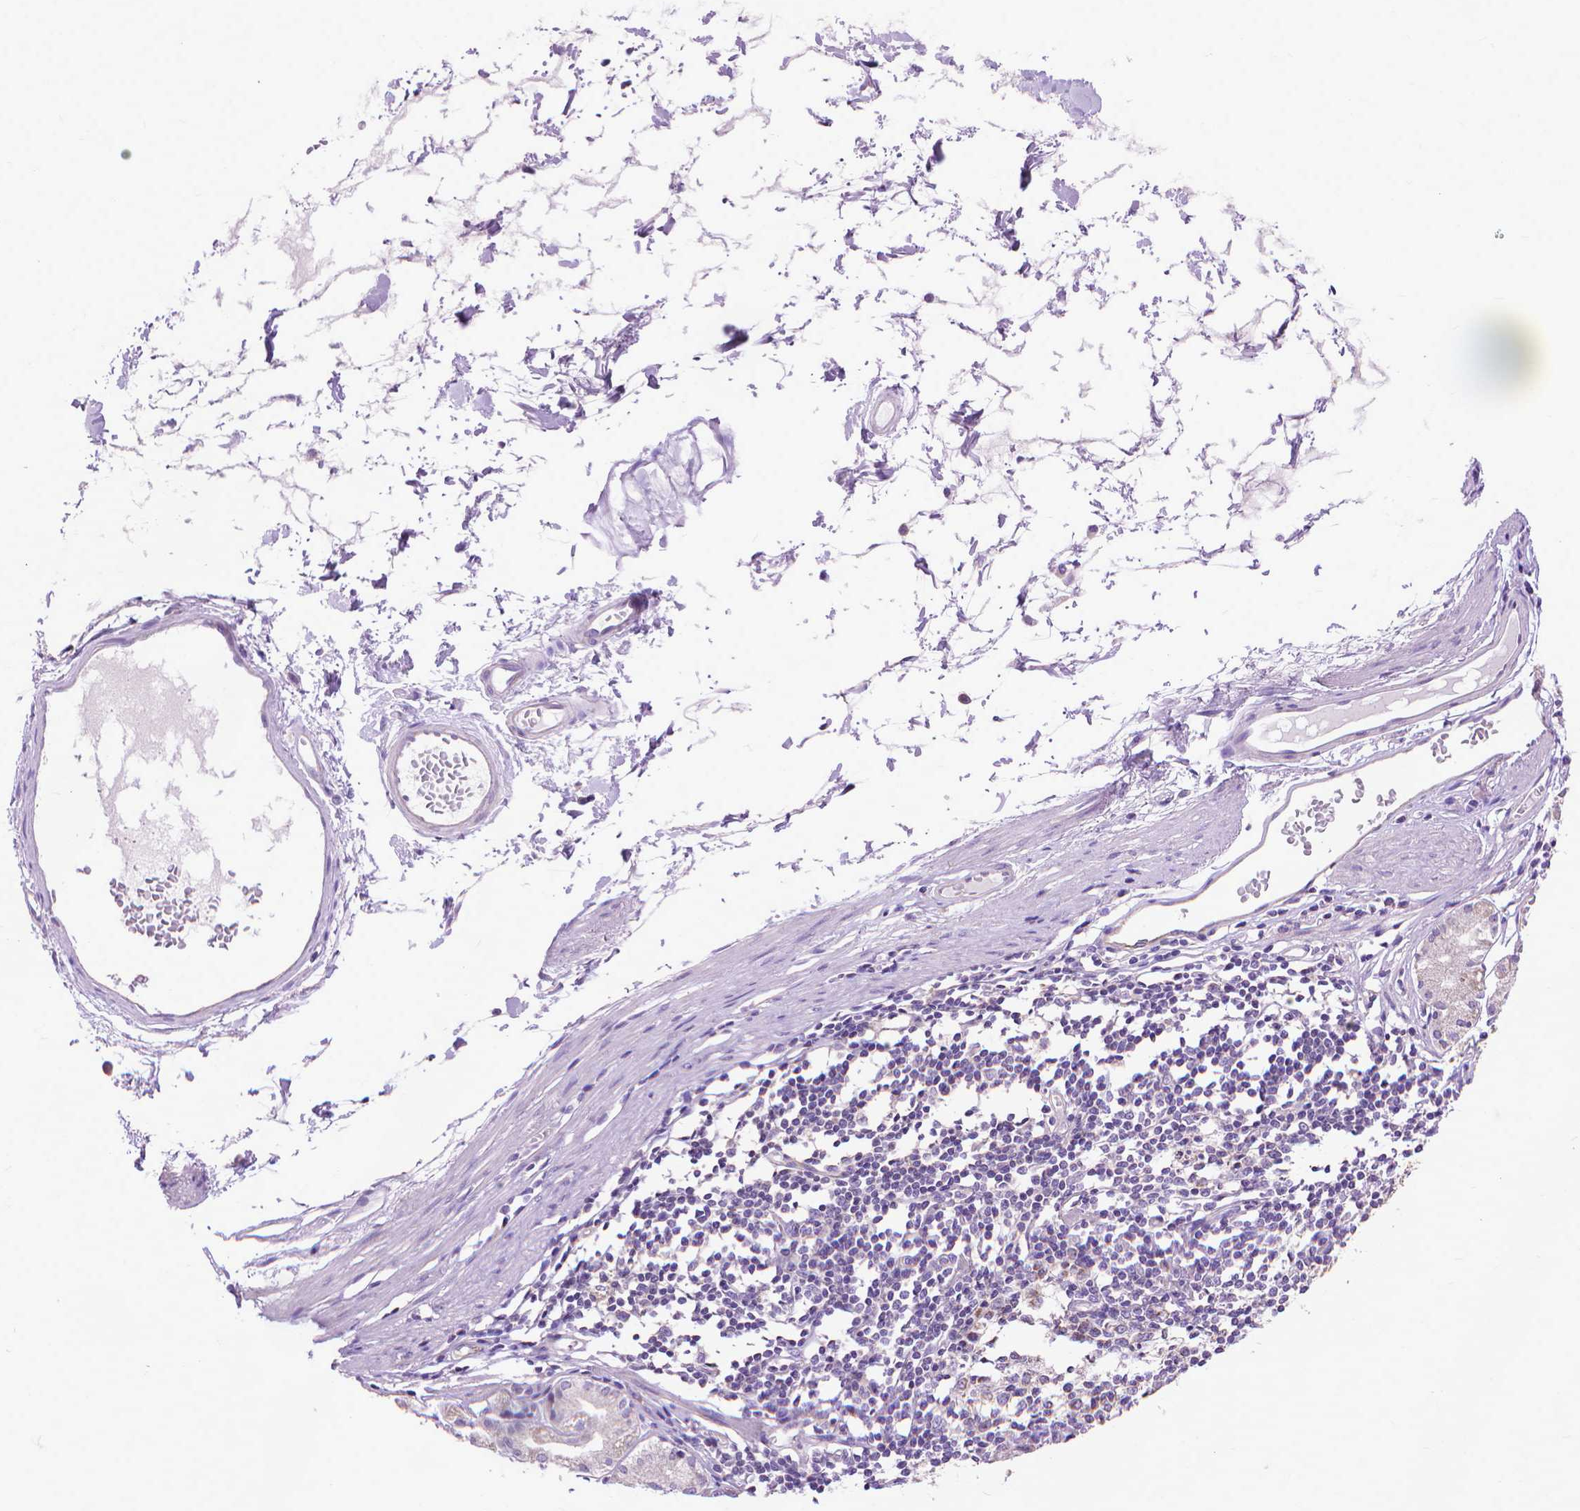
{"staining": {"intensity": "weak", "quantity": "<25%", "location": "cytoplasmic/membranous"}, "tissue": "stomach", "cell_type": "Glandular cells", "image_type": "normal", "snomed": [{"axis": "morphology", "description": "Normal tissue, NOS"}, {"axis": "topography", "description": "Stomach"}], "caption": "A histopathology image of stomach stained for a protein shows no brown staining in glandular cells. The staining was performed using DAB (3,3'-diaminobenzidine) to visualize the protein expression in brown, while the nuclei were stained in blue with hematoxylin (Magnification: 20x).", "gene": "SYN1", "patient": {"sex": "male", "age": 55}}